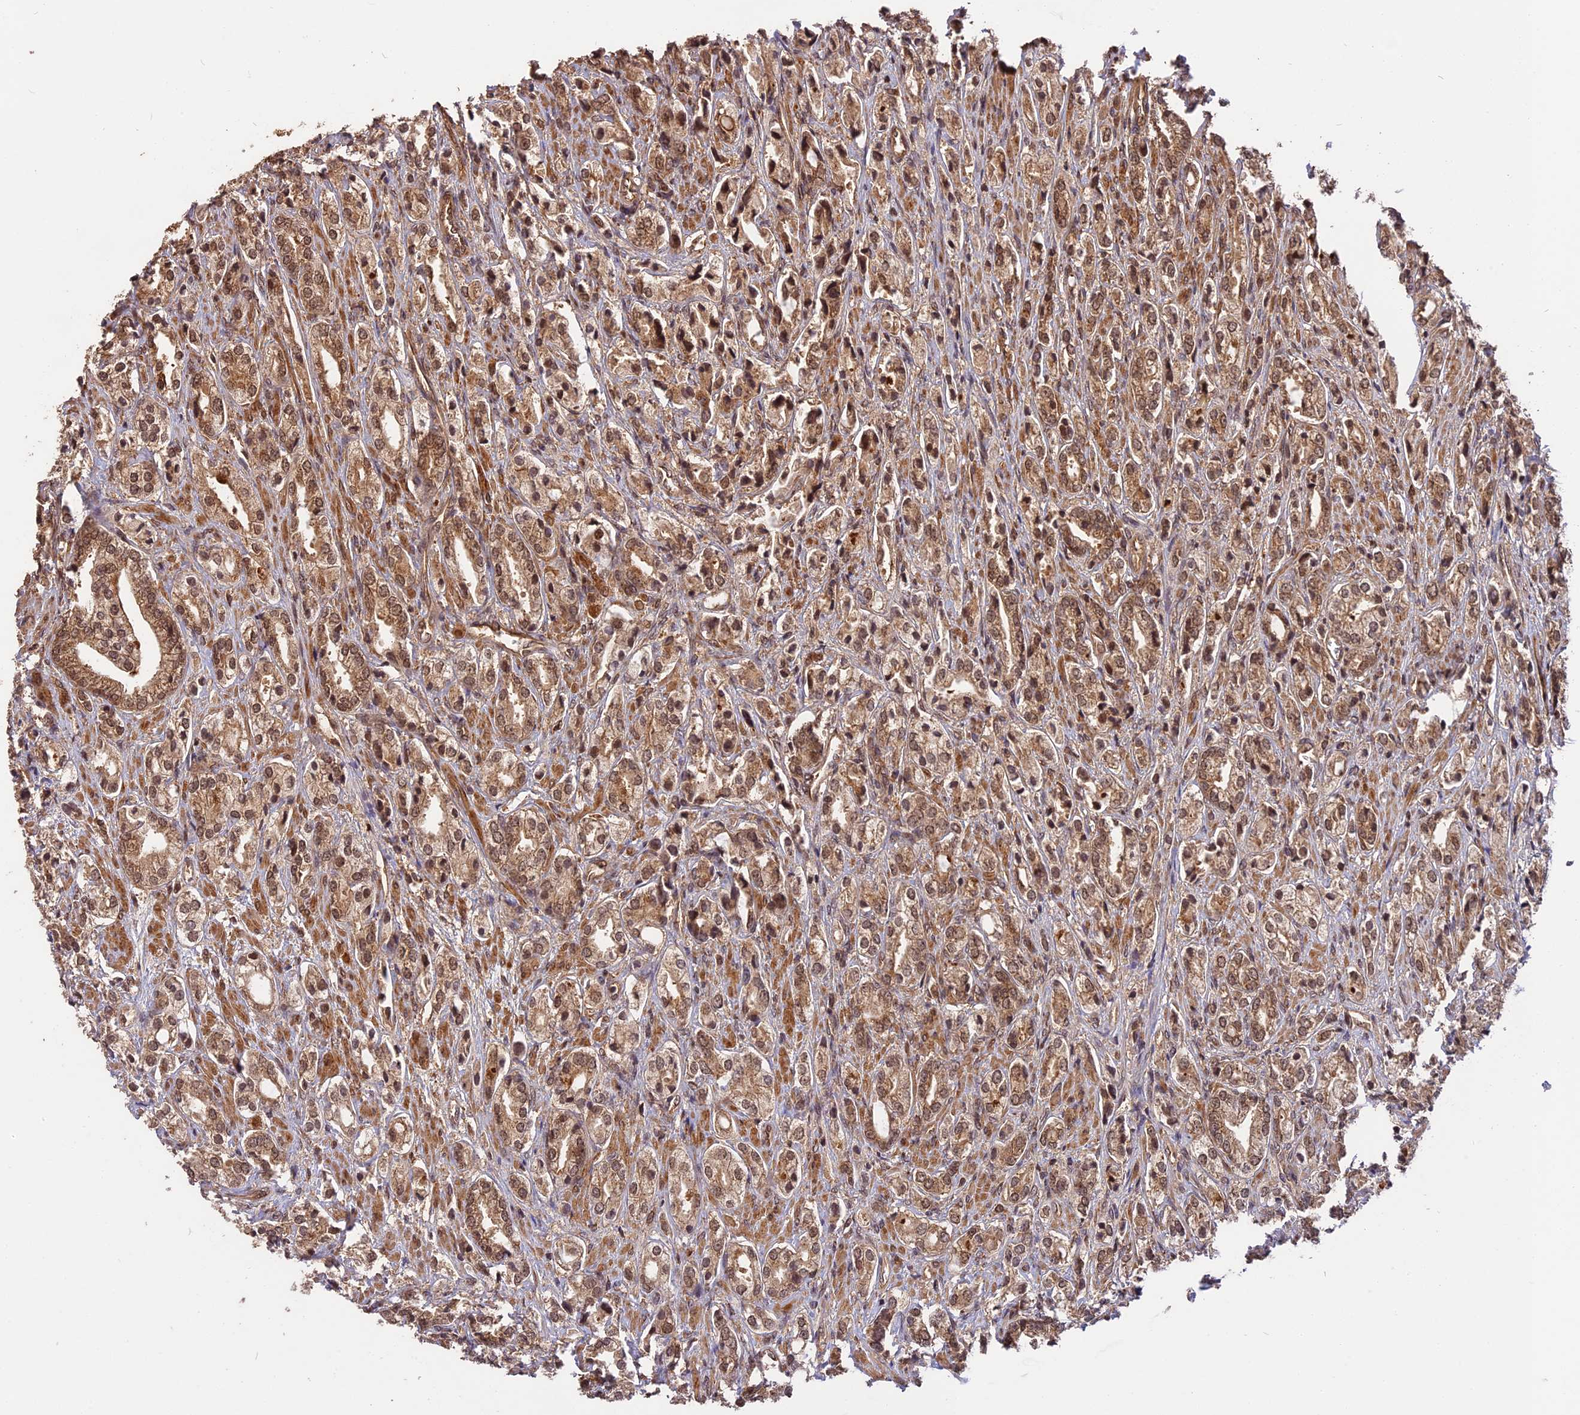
{"staining": {"intensity": "moderate", "quantity": ">75%", "location": "cytoplasmic/membranous,nuclear"}, "tissue": "prostate cancer", "cell_type": "Tumor cells", "image_type": "cancer", "snomed": [{"axis": "morphology", "description": "Adenocarcinoma, High grade"}, {"axis": "topography", "description": "Prostate"}], "caption": "Prostate cancer stained with a brown dye shows moderate cytoplasmic/membranous and nuclear positive expression in approximately >75% of tumor cells.", "gene": "ESCO1", "patient": {"sex": "male", "age": 50}}